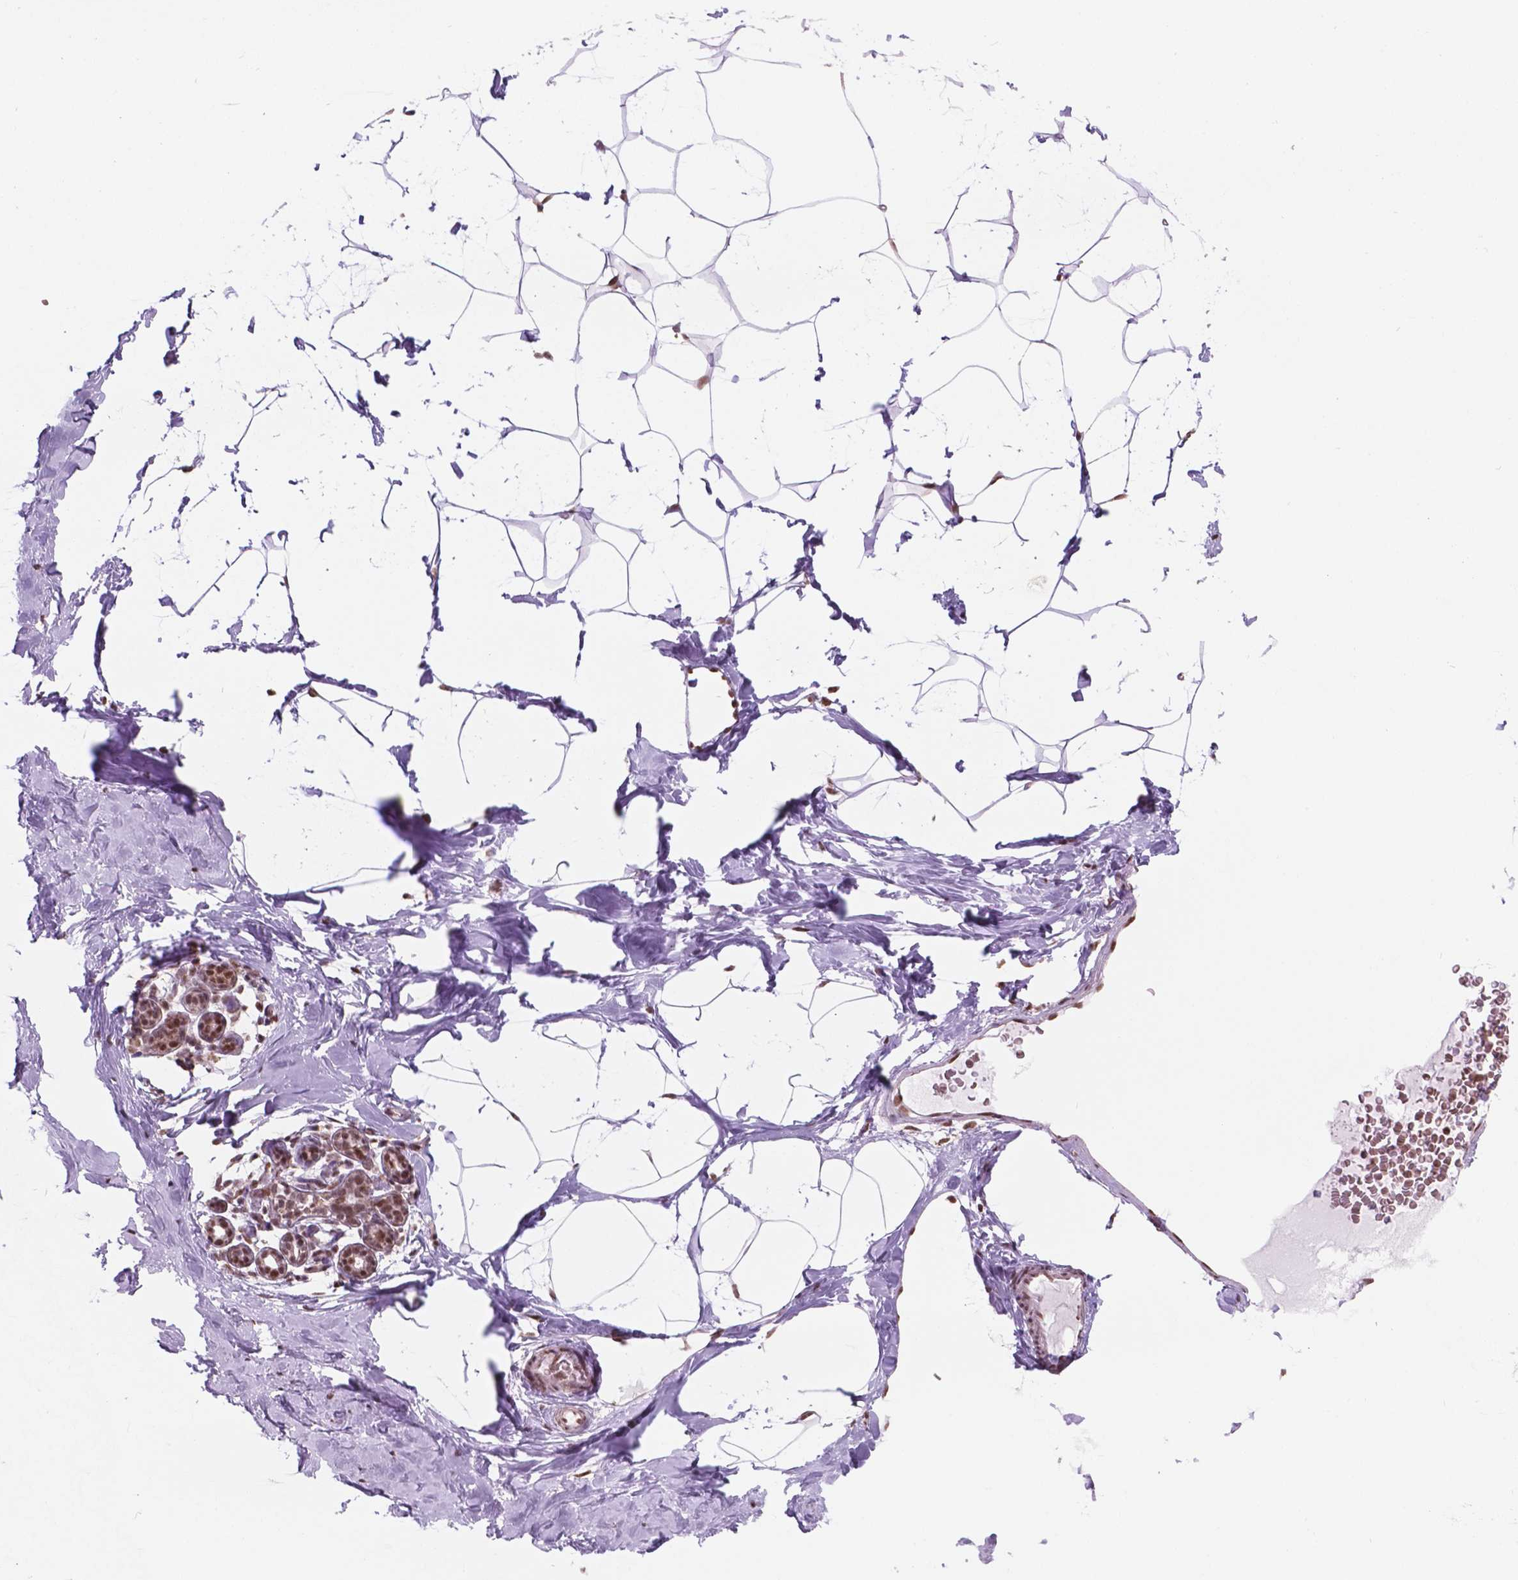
{"staining": {"intensity": "moderate", "quantity": ">75%", "location": "nuclear"}, "tissue": "breast", "cell_type": "Adipocytes", "image_type": "normal", "snomed": [{"axis": "morphology", "description": "Normal tissue, NOS"}, {"axis": "topography", "description": "Breast"}], "caption": "Breast stained with IHC displays moderate nuclear staining in about >75% of adipocytes. (DAB (3,3'-diaminobenzidine) = brown stain, brightfield microscopy at high magnification).", "gene": "NDUFA10", "patient": {"sex": "female", "age": 32}}